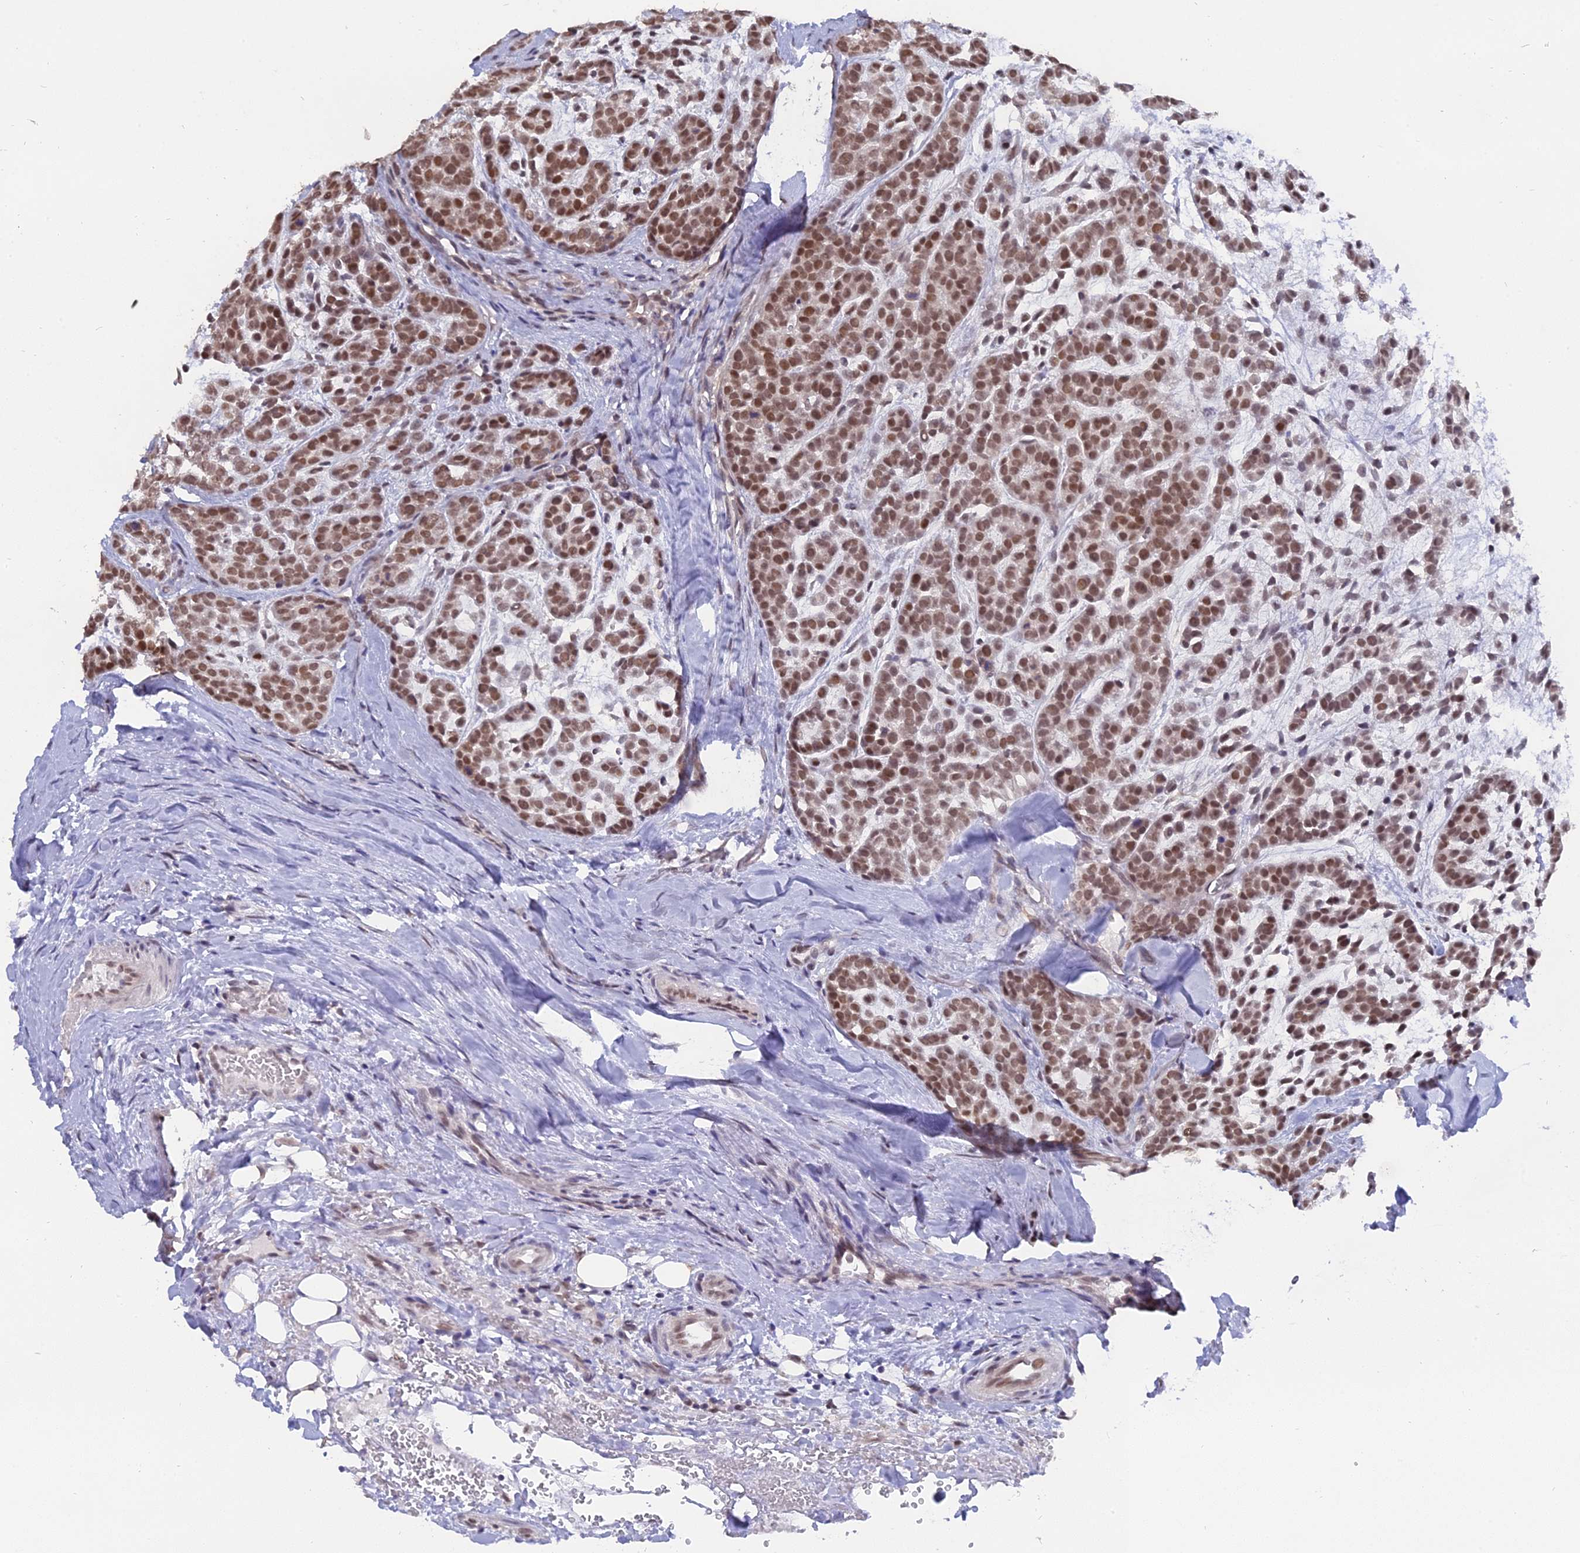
{"staining": {"intensity": "moderate", "quantity": ">75%", "location": "nuclear"}, "tissue": "head and neck cancer", "cell_type": "Tumor cells", "image_type": "cancer", "snomed": [{"axis": "morphology", "description": "Adenocarcinoma, NOS"}, {"axis": "morphology", "description": "Adenoma, NOS"}, {"axis": "topography", "description": "Head-Neck"}], "caption": "Immunohistochemistry (IHC) of human head and neck adenoma demonstrates medium levels of moderate nuclear positivity in about >75% of tumor cells.", "gene": "NR1H3", "patient": {"sex": "female", "age": 55}}